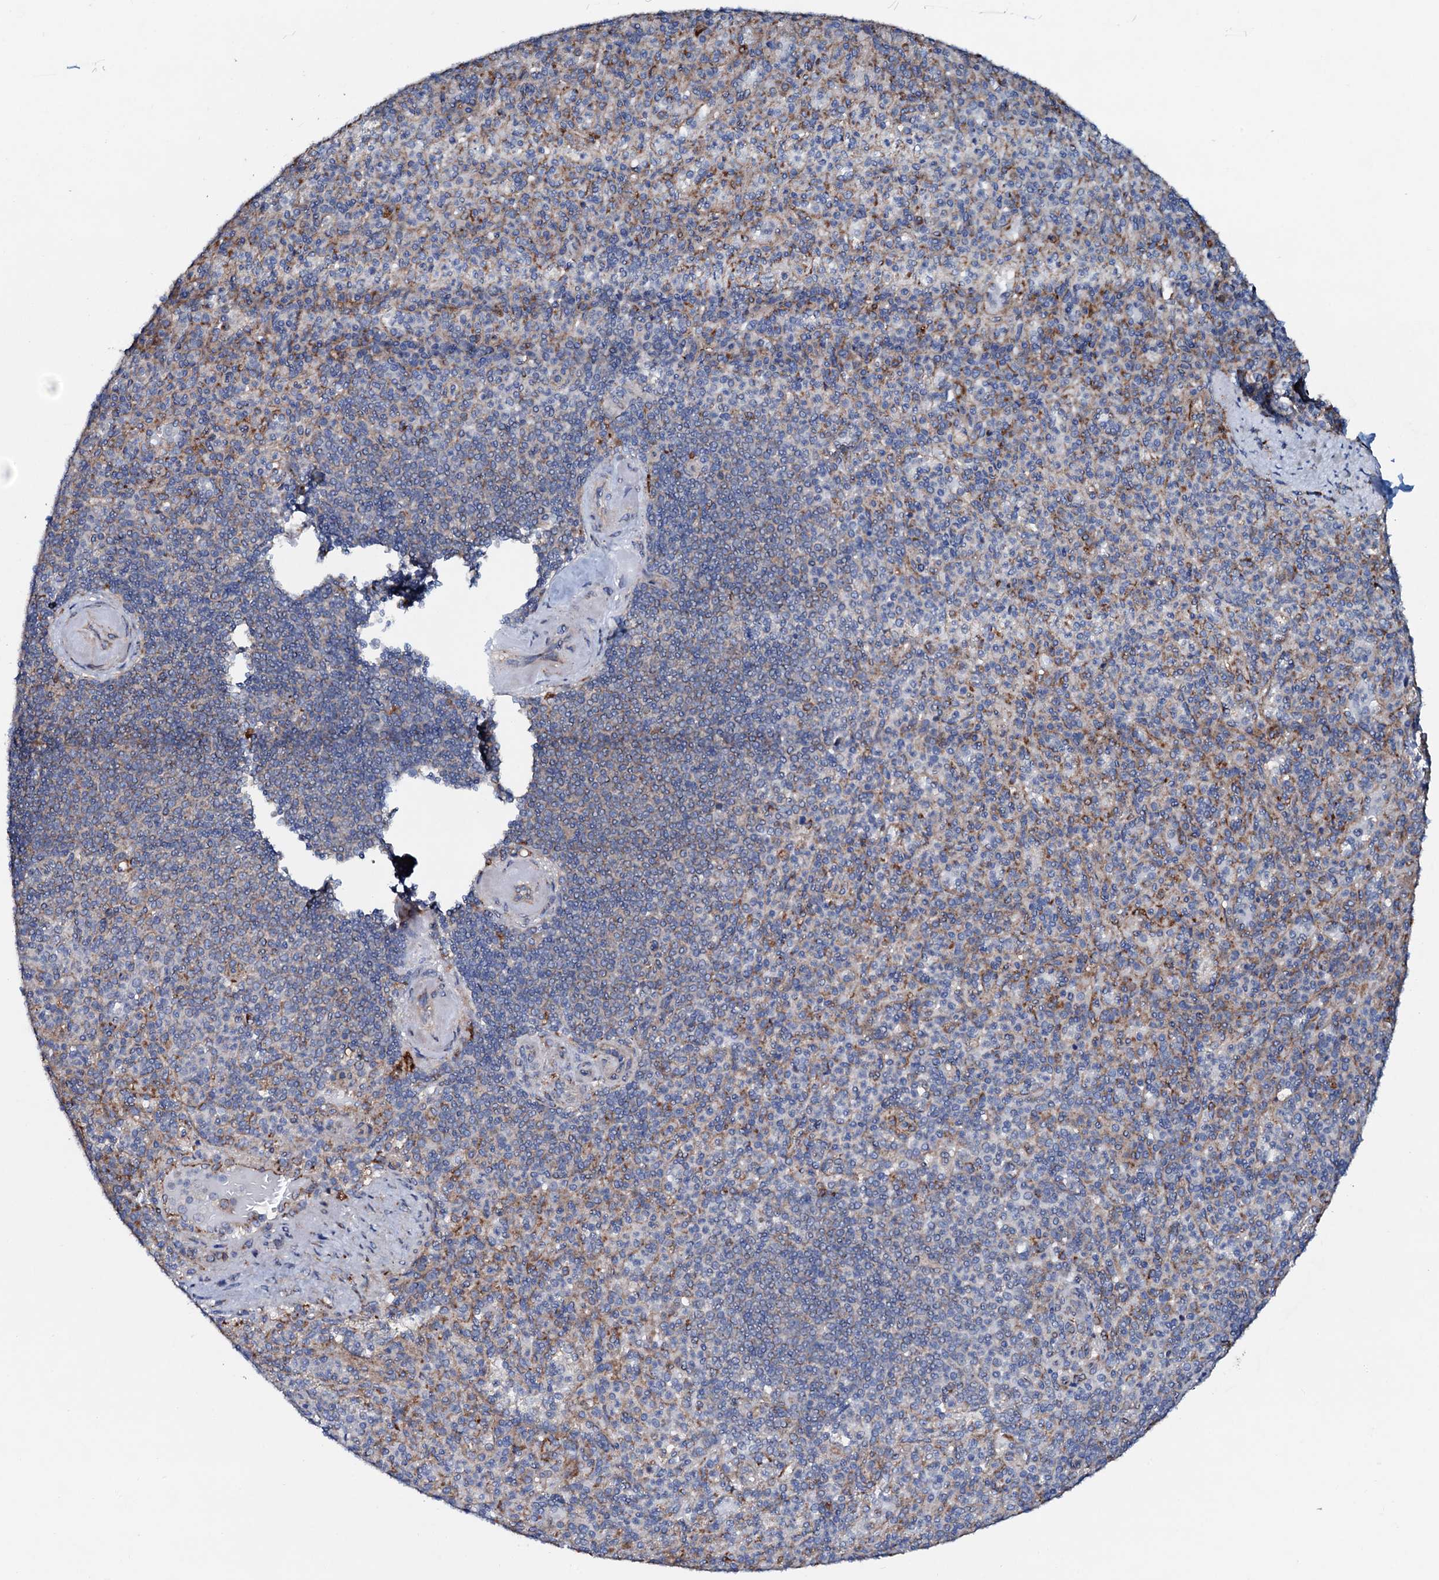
{"staining": {"intensity": "negative", "quantity": "none", "location": "none"}, "tissue": "spleen", "cell_type": "Cells in red pulp", "image_type": "normal", "snomed": [{"axis": "morphology", "description": "Normal tissue, NOS"}, {"axis": "topography", "description": "Spleen"}], "caption": "High power microscopy micrograph of an IHC photomicrograph of unremarkable spleen, revealing no significant staining in cells in red pulp. (DAB (3,3'-diaminobenzidine) immunohistochemistry, high magnification).", "gene": "P2RX4", "patient": {"sex": "female", "age": 74}}